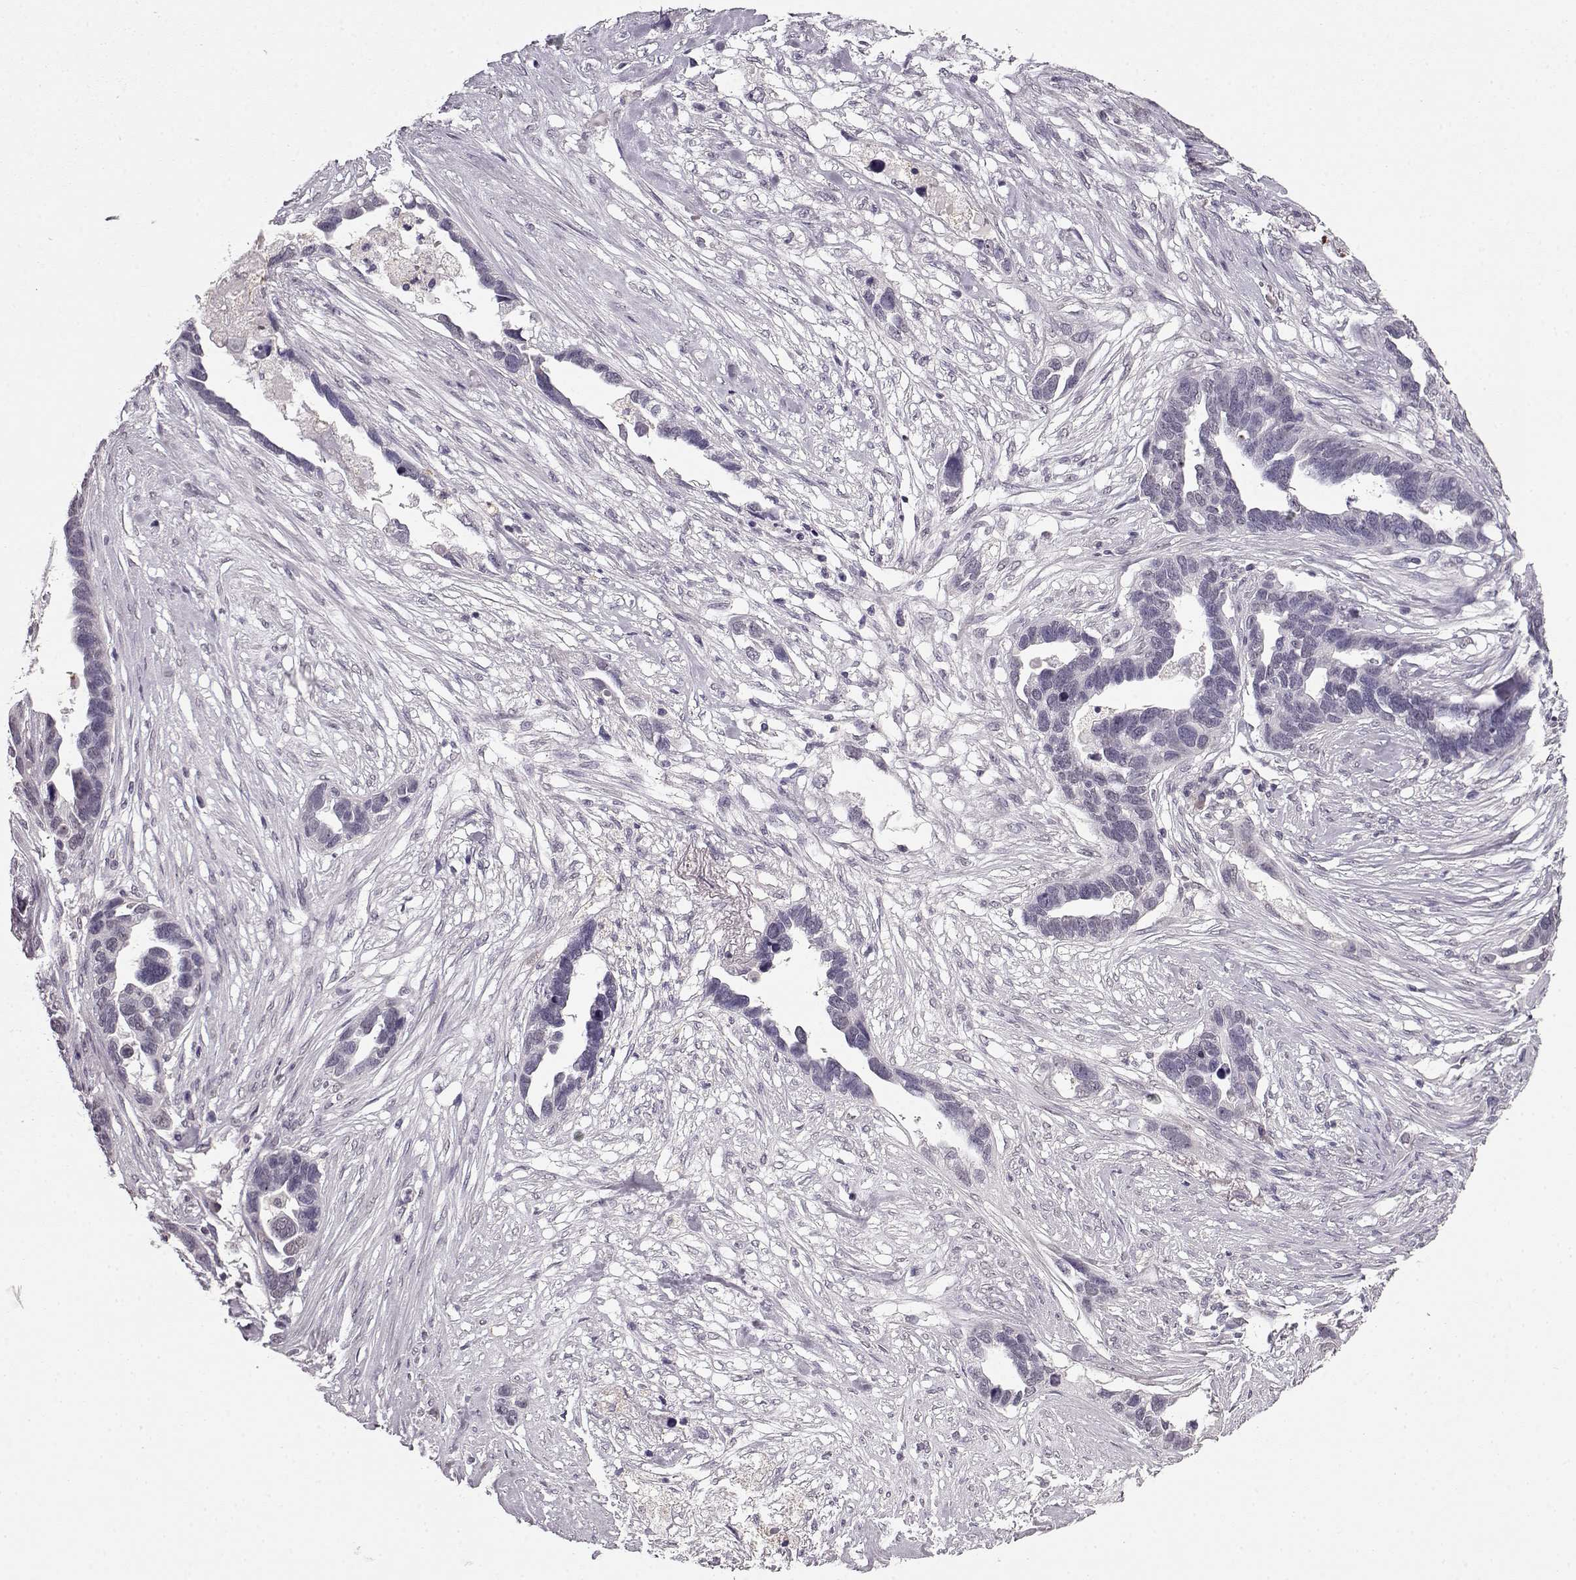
{"staining": {"intensity": "negative", "quantity": "none", "location": "none"}, "tissue": "ovarian cancer", "cell_type": "Tumor cells", "image_type": "cancer", "snomed": [{"axis": "morphology", "description": "Cystadenocarcinoma, serous, NOS"}, {"axis": "topography", "description": "Ovary"}], "caption": "Immunohistochemical staining of human serous cystadenocarcinoma (ovarian) demonstrates no significant staining in tumor cells.", "gene": "RP1L1", "patient": {"sex": "female", "age": 54}}